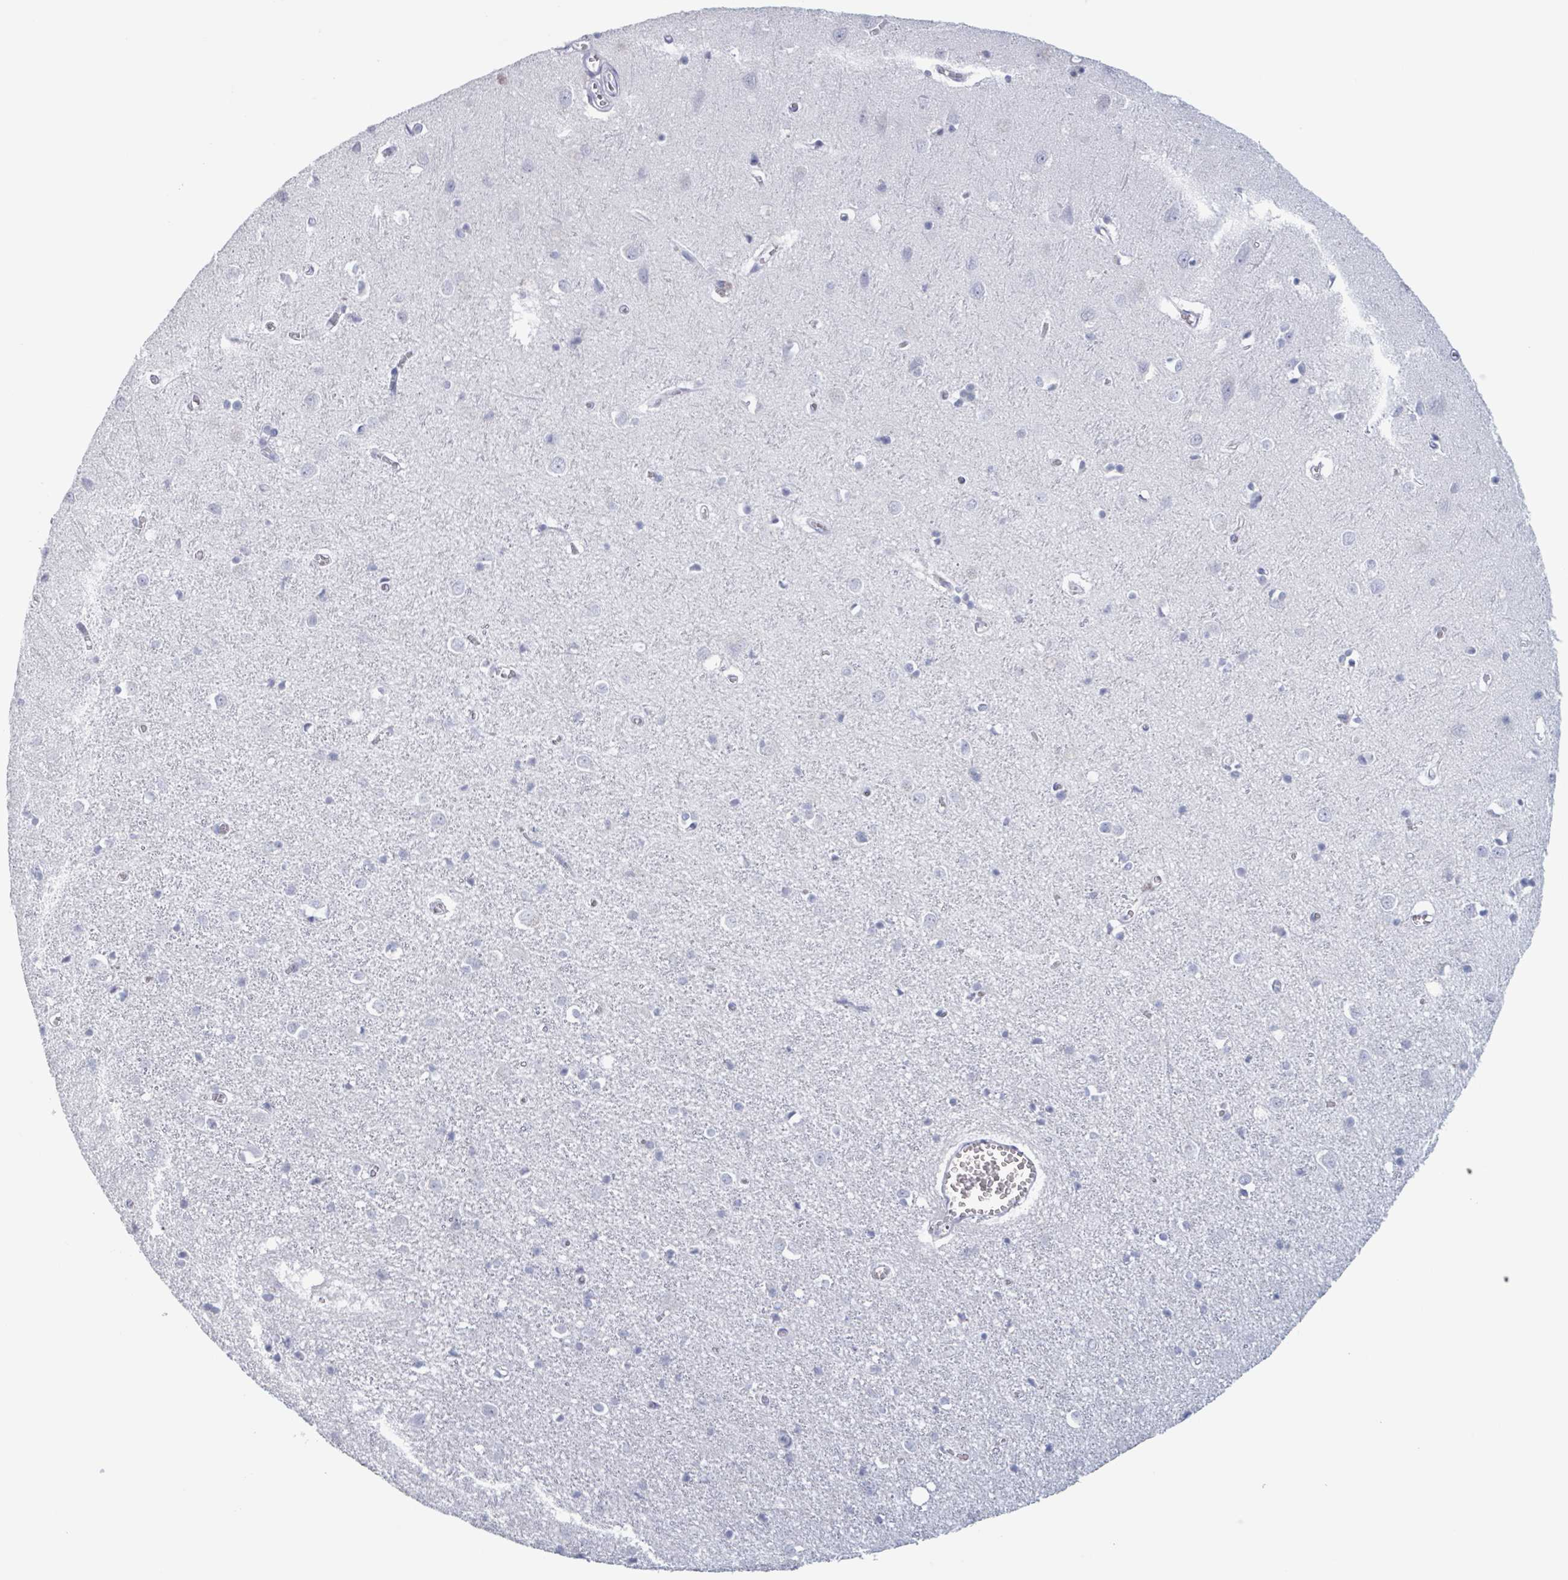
{"staining": {"intensity": "negative", "quantity": "none", "location": "none"}, "tissue": "cerebral cortex", "cell_type": "Endothelial cells", "image_type": "normal", "snomed": [{"axis": "morphology", "description": "Normal tissue, NOS"}, {"axis": "topography", "description": "Cerebral cortex"}], "caption": "Protein analysis of benign cerebral cortex demonstrates no significant staining in endothelial cells.", "gene": "KLK4", "patient": {"sex": "female", "age": 64}}